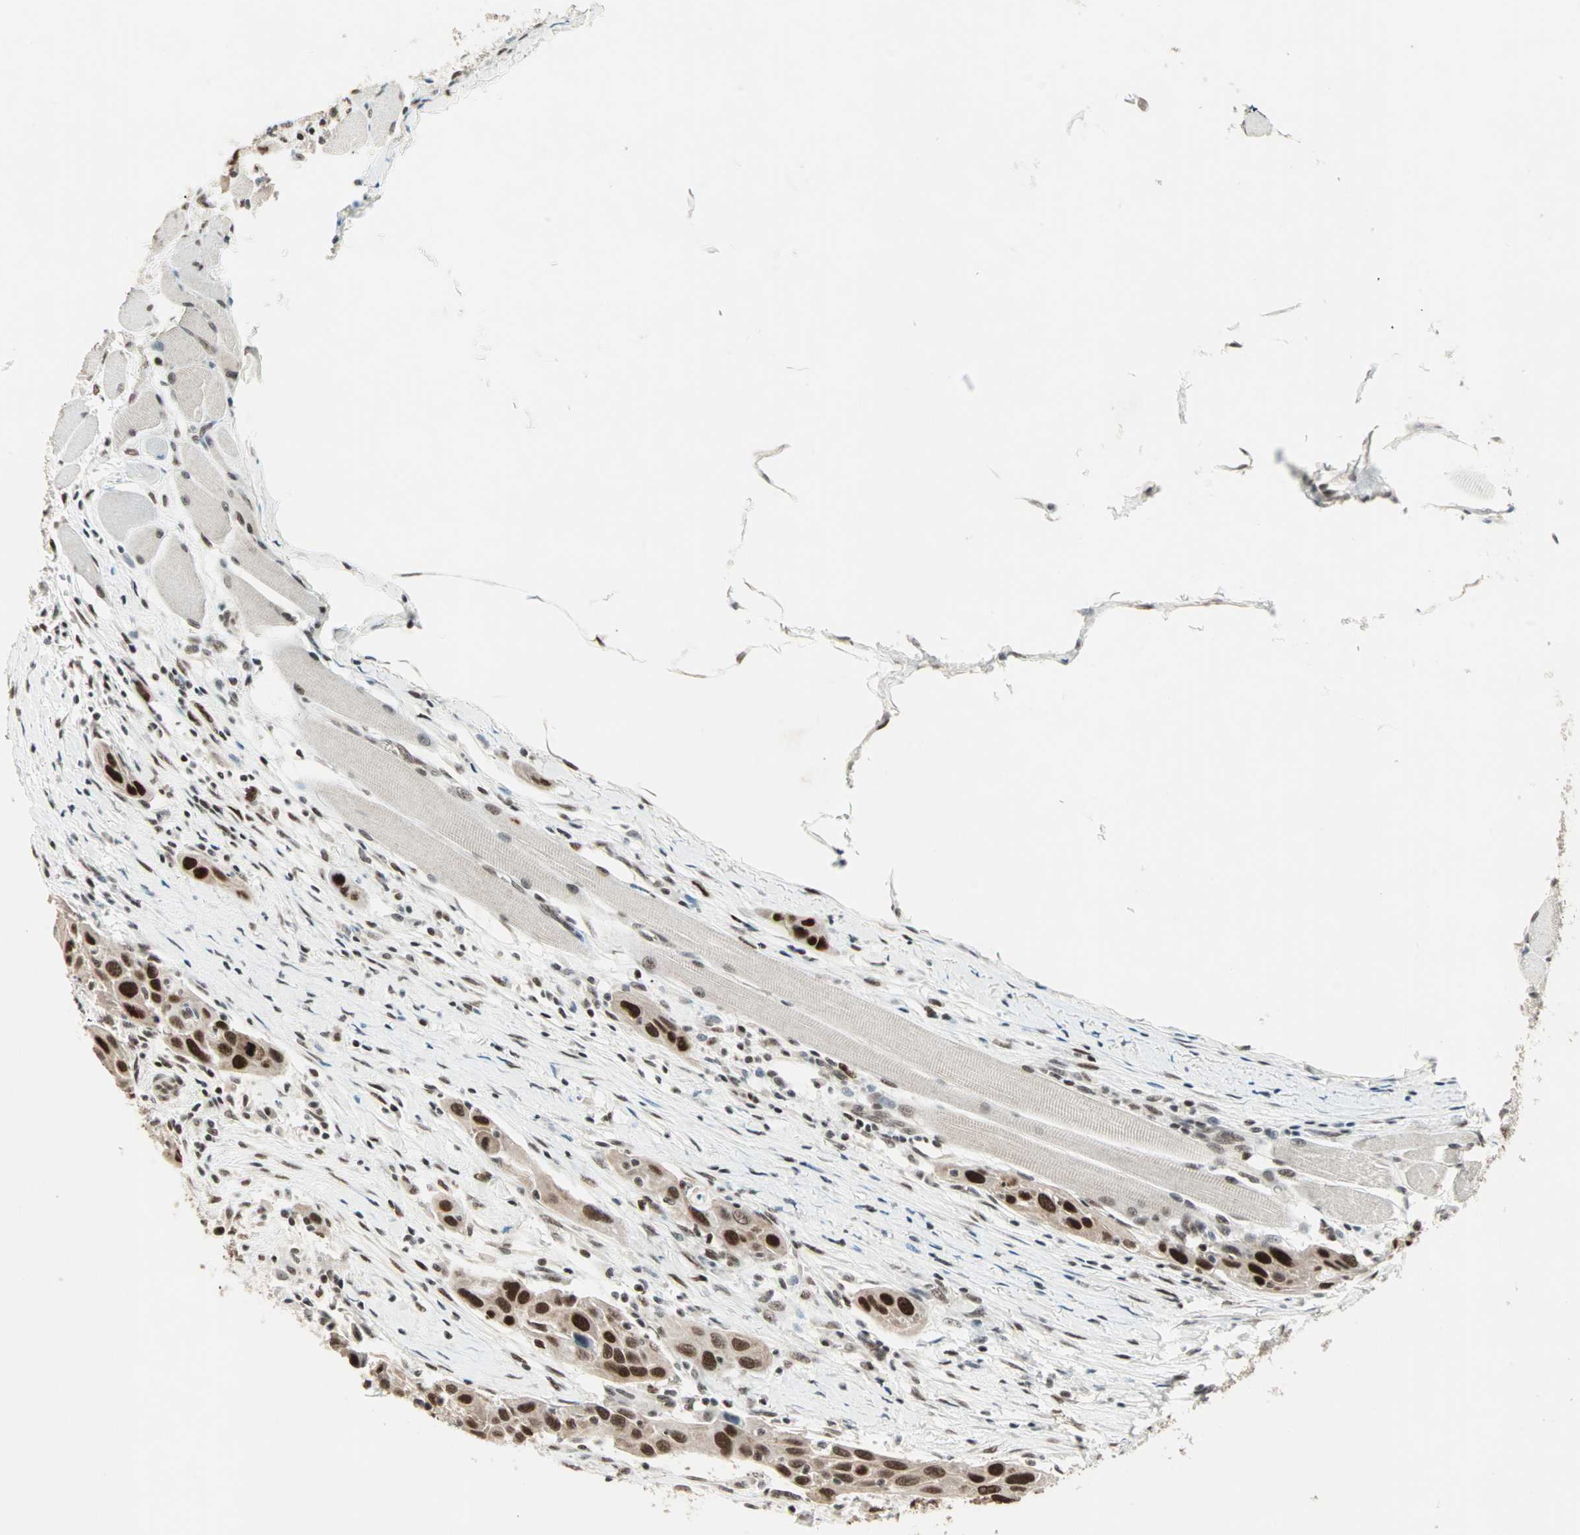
{"staining": {"intensity": "strong", "quantity": ">75%", "location": "nuclear"}, "tissue": "head and neck cancer", "cell_type": "Tumor cells", "image_type": "cancer", "snomed": [{"axis": "morphology", "description": "Squamous cell carcinoma, NOS"}, {"axis": "topography", "description": "Oral tissue"}, {"axis": "topography", "description": "Head-Neck"}], "caption": "This photomicrograph reveals IHC staining of human head and neck squamous cell carcinoma, with high strong nuclear positivity in about >75% of tumor cells.", "gene": "MDC1", "patient": {"sex": "female", "age": 50}}